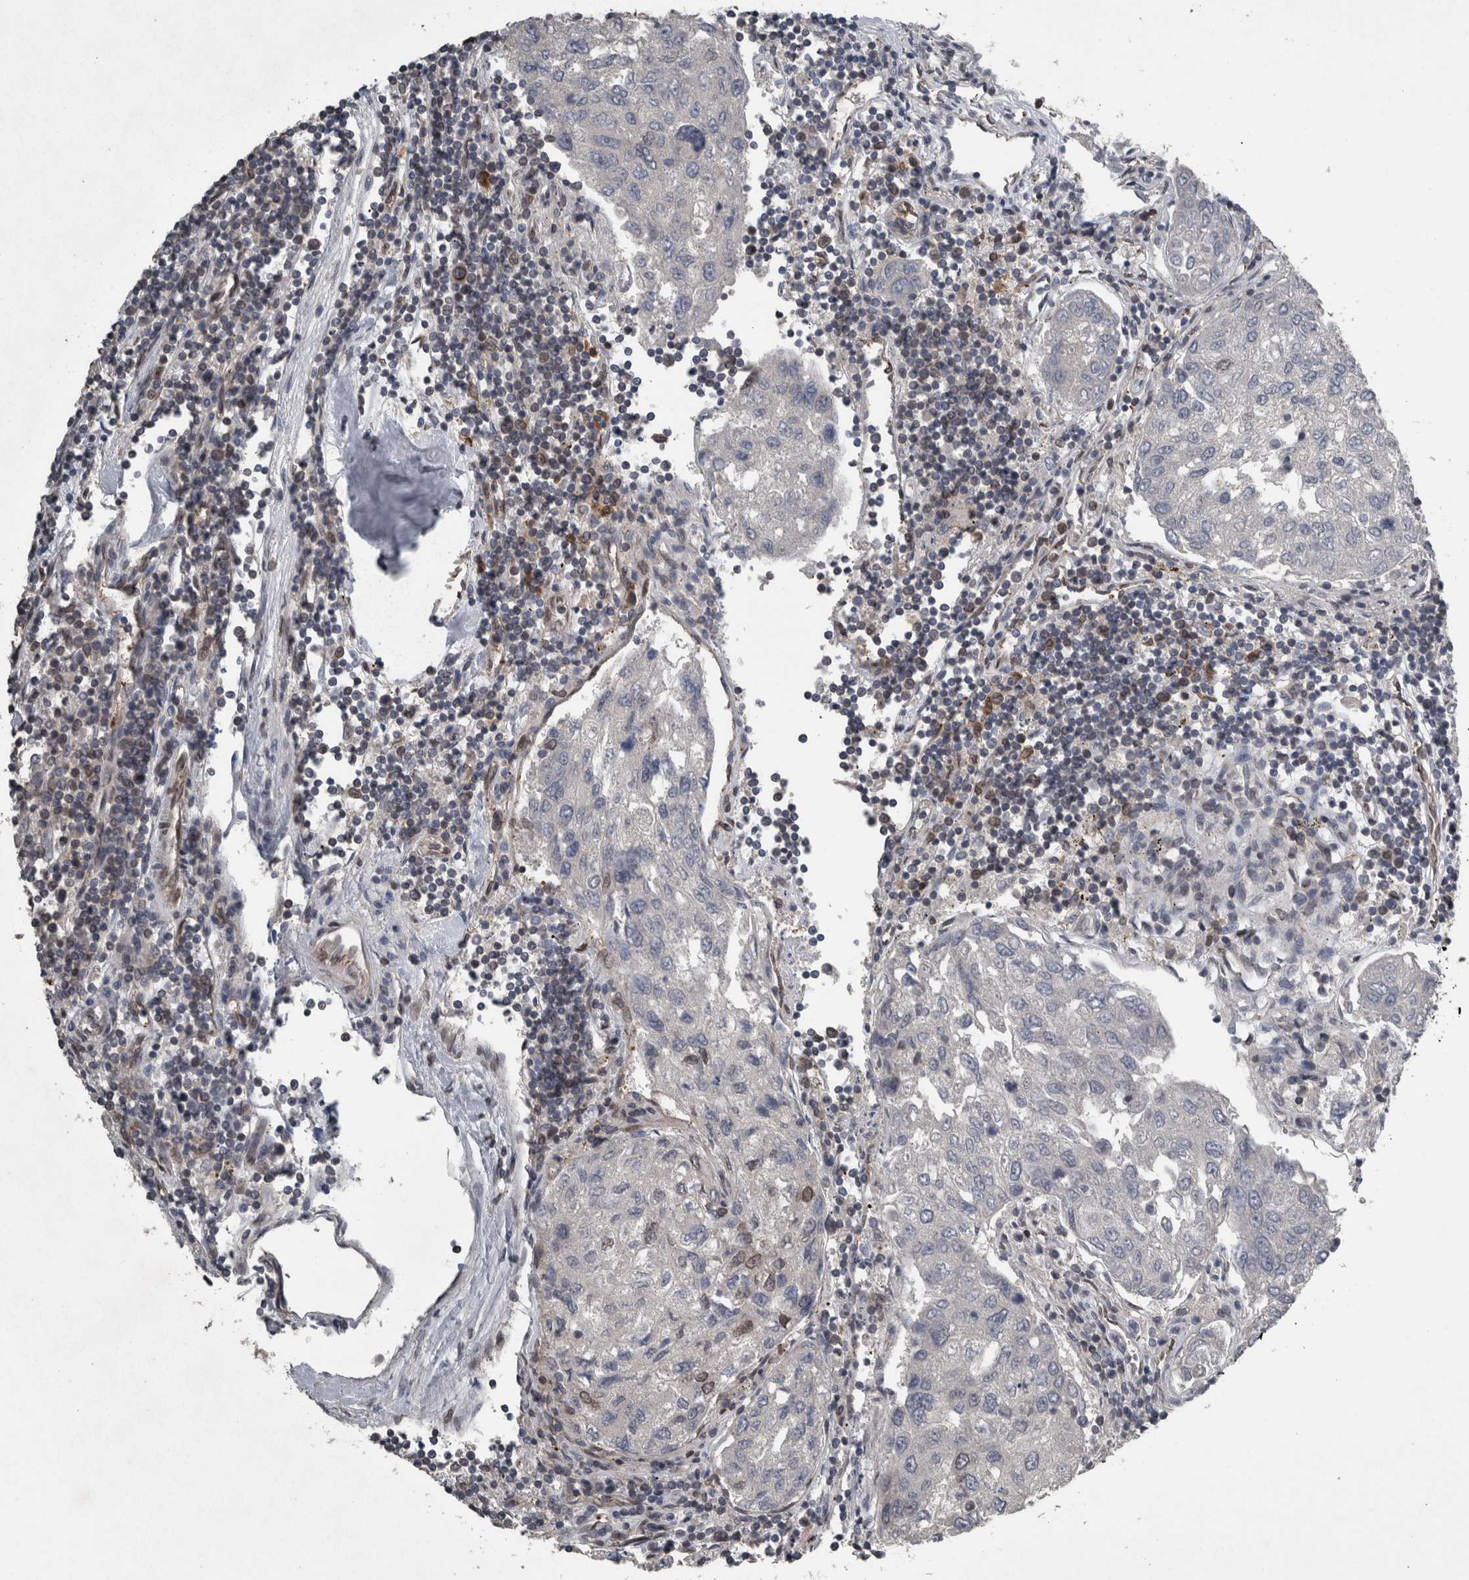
{"staining": {"intensity": "negative", "quantity": "none", "location": "none"}, "tissue": "urothelial cancer", "cell_type": "Tumor cells", "image_type": "cancer", "snomed": [{"axis": "morphology", "description": "Urothelial carcinoma, High grade"}, {"axis": "topography", "description": "Lymph node"}, {"axis": "topography", "description": "Urinary bladder"}], "caption": "Immunohistochemistry of human high-grade urothelial carcinoma reveals no staining in tumor cells.", "gene": "RANBP2", "patient": {"sex": "male", "age": 51}}